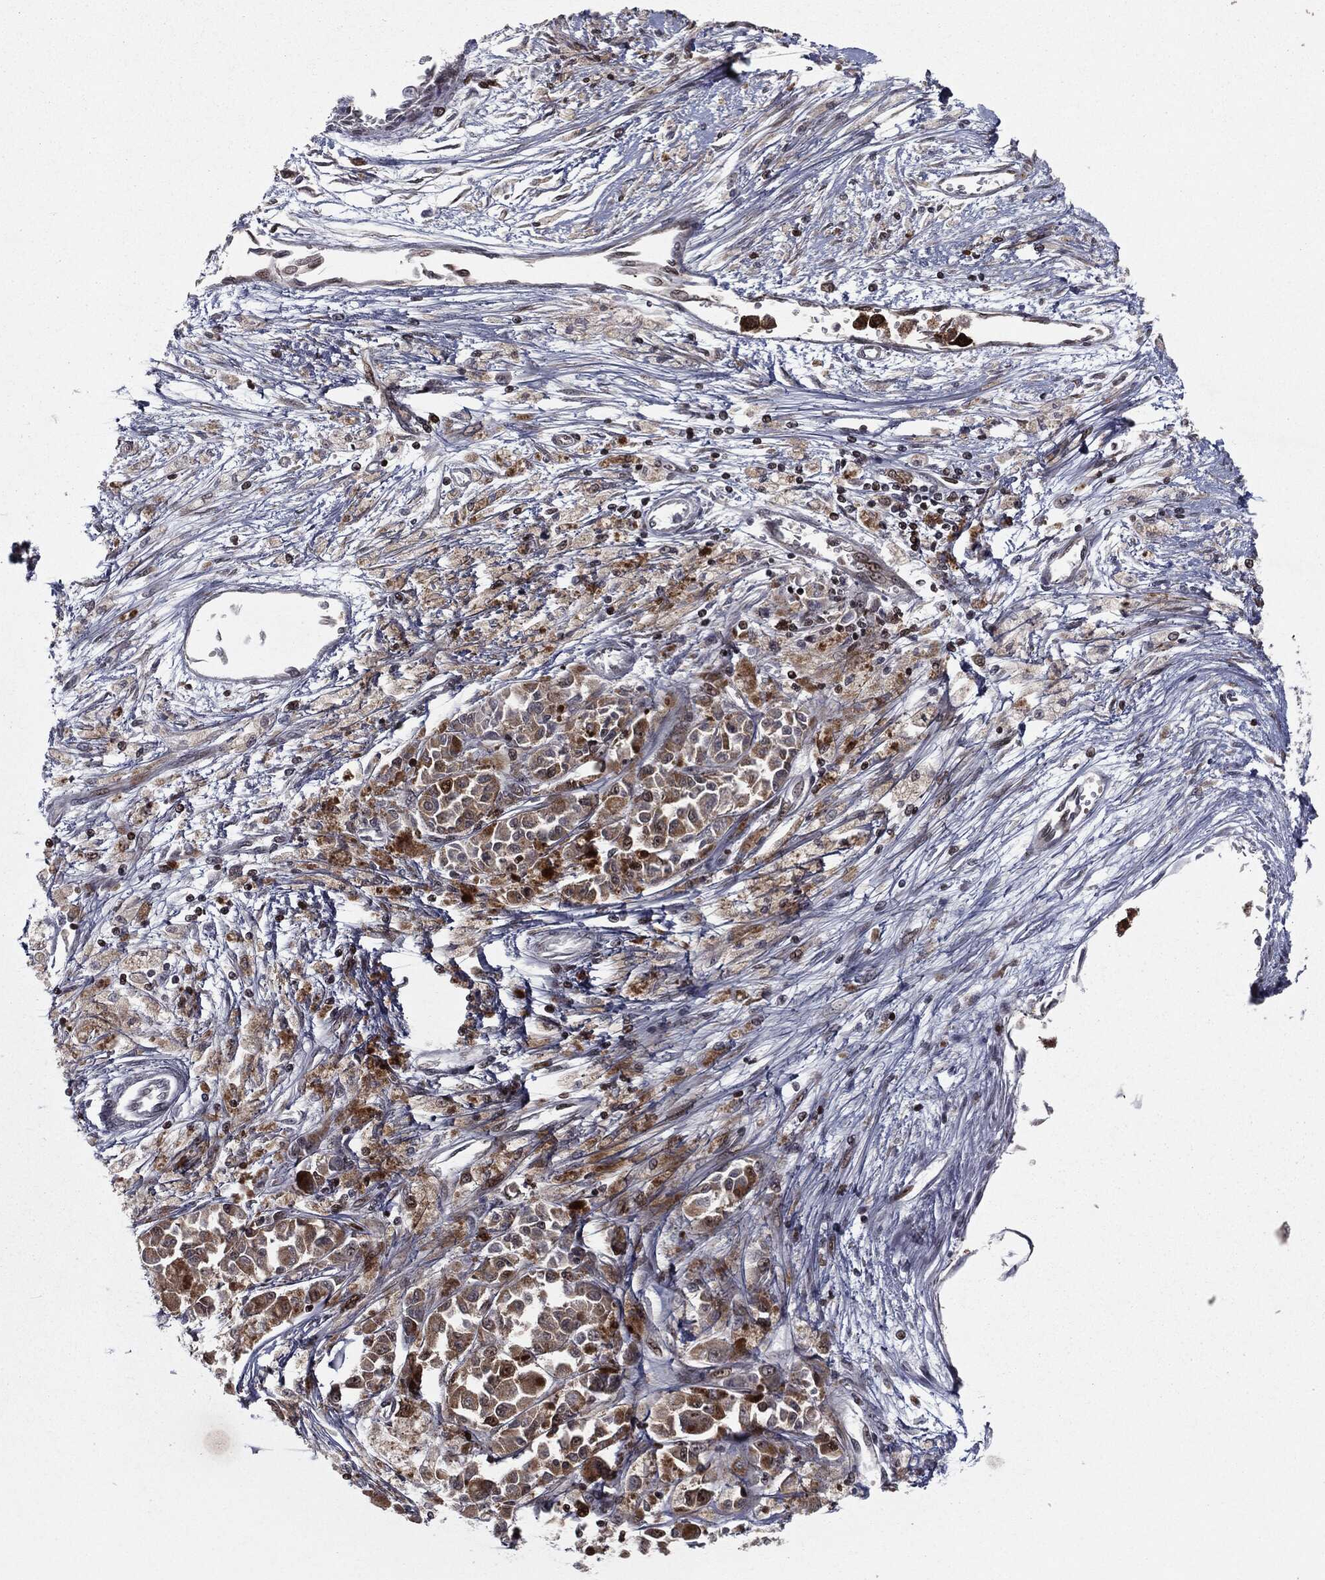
{"staining": {"intensity": "strong", "quantity": "25%-75%", "location": "cytoplasmic/membranous,nuclear"}, "tissue": "melanoma", "cell_type": "Tumor cells", "image_type": "cancer", "snomed": [{"axis": "morphology", "description": "Malignant melanoma, NOS"}, {"axis": "topography", "description": "Skin"}], "caption": "There is high levels of strong cytoplasmic/membranous and nuclear expression in tumor cells of melanoma, as demonstrated by immunohistochemical staining (brown color).", "gene": "CHCHD2", "patient": {"sex": "female", "age": 58}}